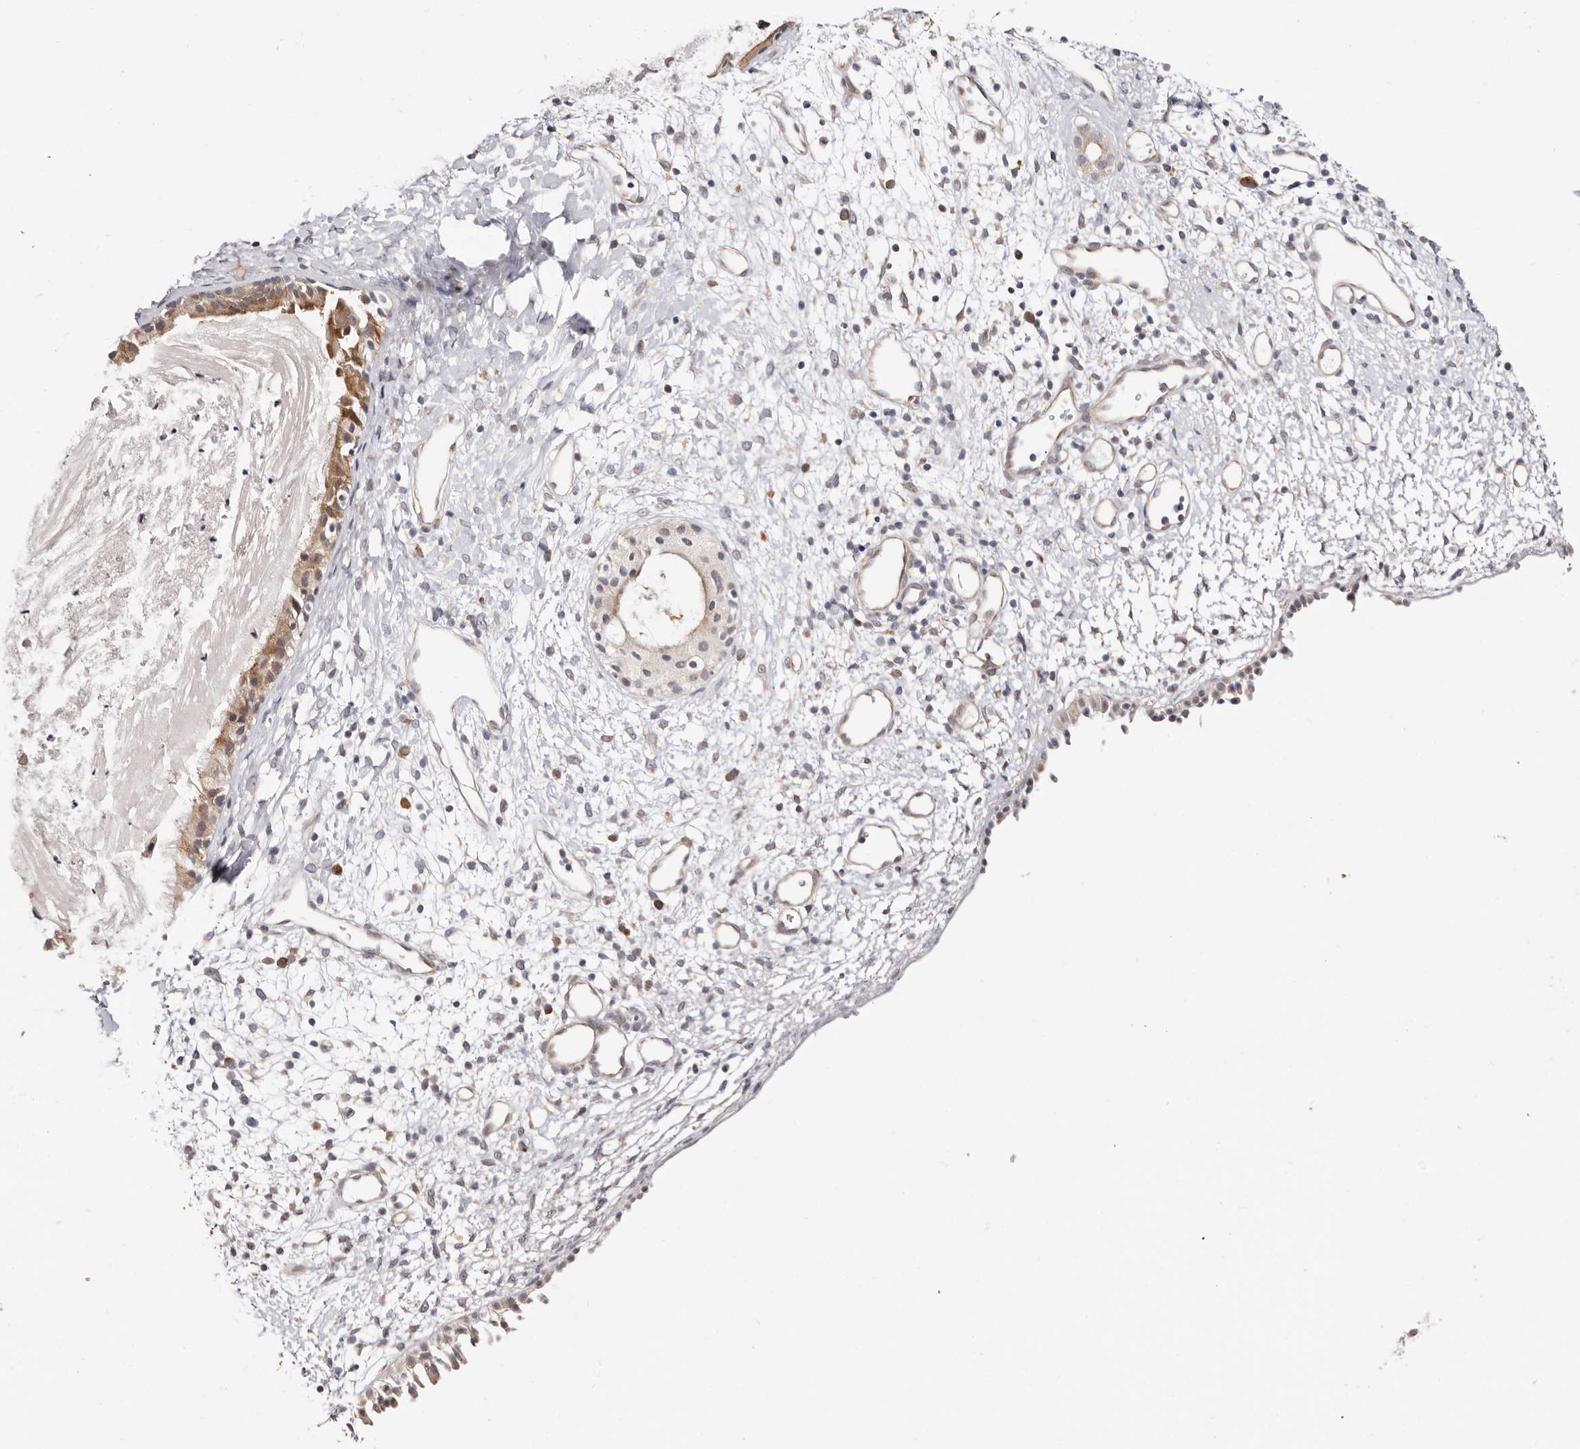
{"staining": {"intensity": "moderate", "quantity": ">75%", "location": "cytoplasmic/membranous"}, "tissue": "nasopharynx", "cell_type": "Respiratory epithelial cells", "image_type": "normal", "snomed": [{"axis": "morphology", "description": "Normal tissue, NOS"}, {"axis": "topography", "description": "Nasopharynx"}], "caption": "Respiratory epithelial cells show medium levels of moderate cytoplasmic/membranous staining in about >75% of cells in normal human nasopharynx.", "gene": "BCL2L15", "patient": {"sex": "male", "age": 22}}